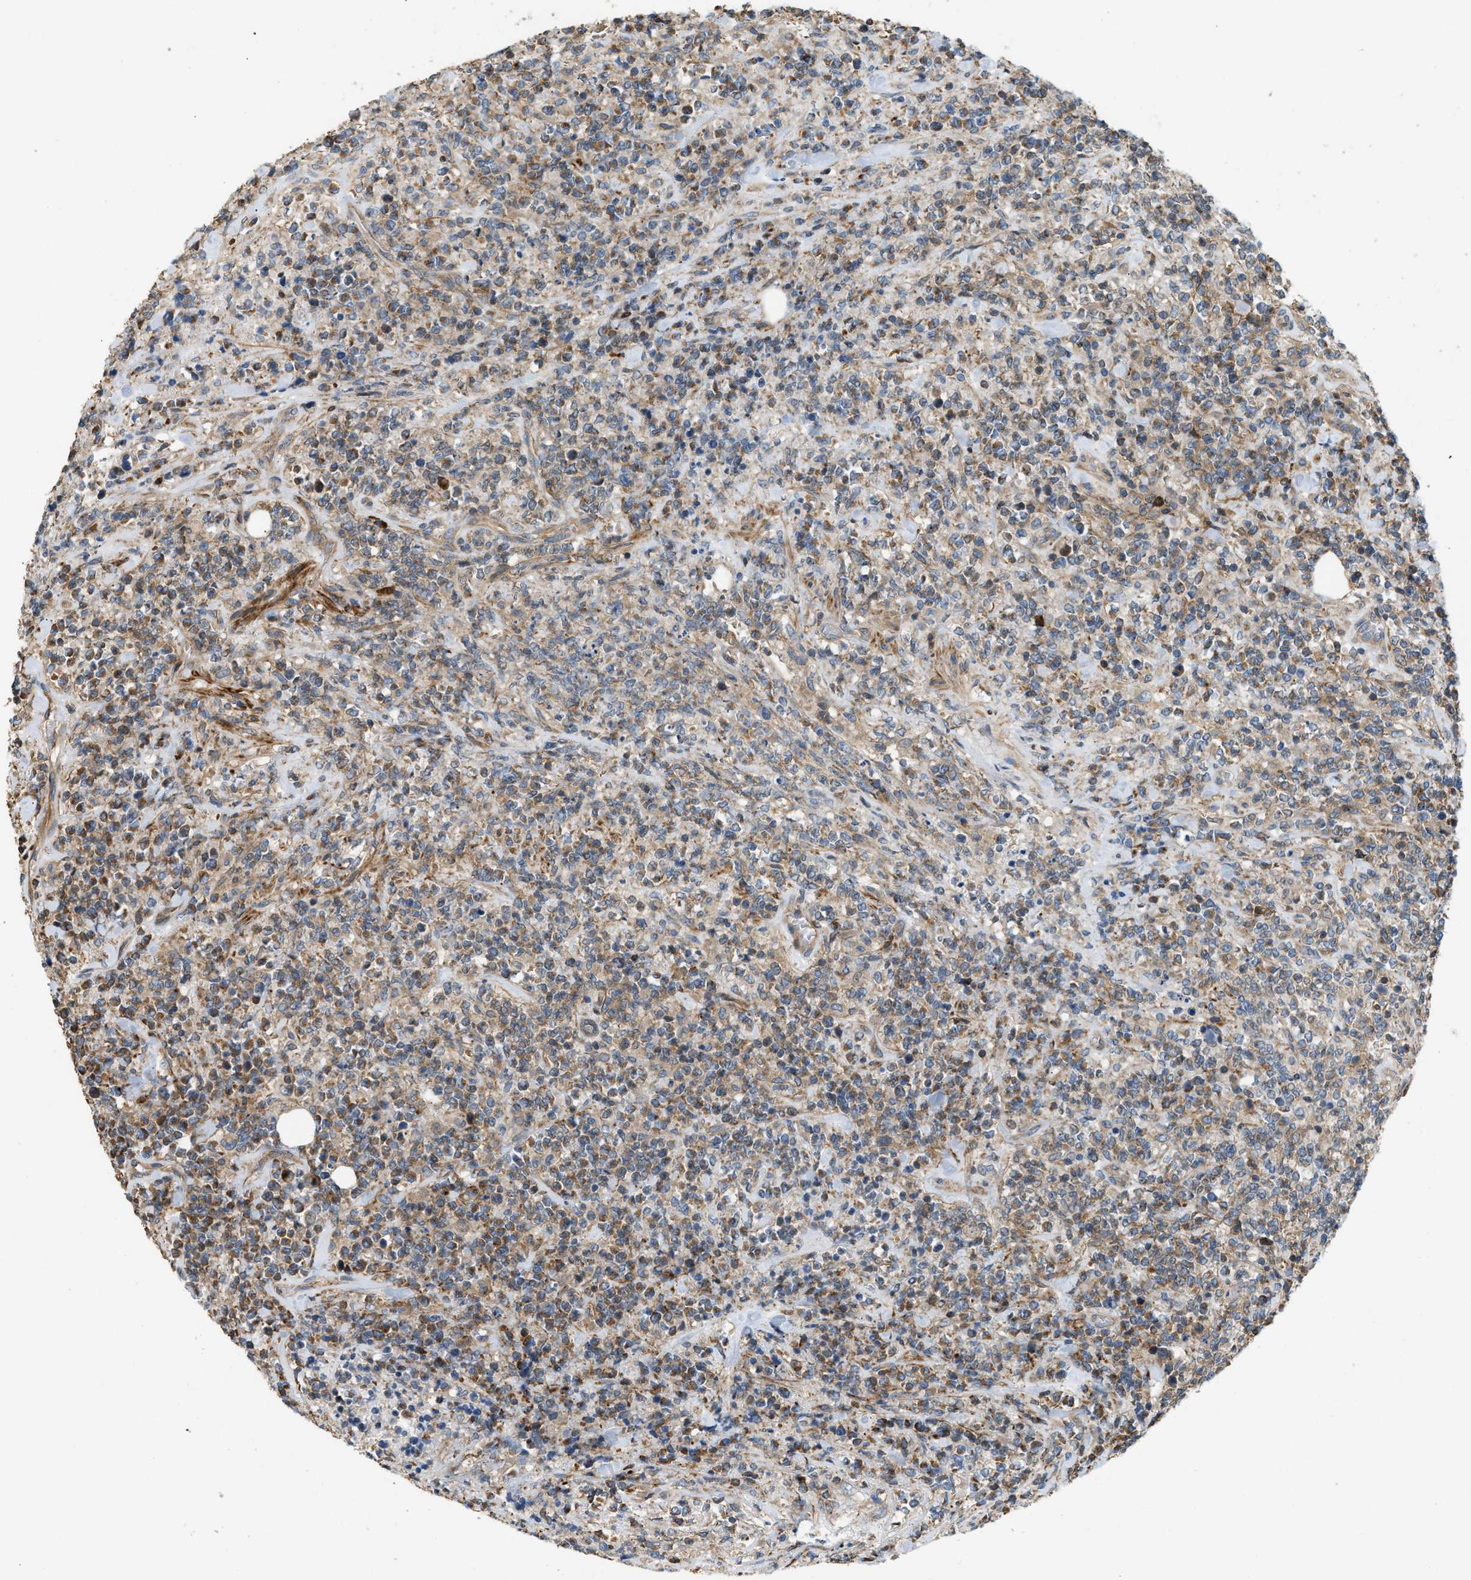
{"staining": {"intensity": "moderate", "quantity": "25%-75%", "location": "cytoplasmic/membranous"}, "tissue": "lymphoma", "cell_type": "Tumor cells", "image_type": "cancer", "snomed": [{"axis": "morphology", "description": "Malignant lymphoma, non-Hodgkin's type, High grade"}, {"axis": "topography", "description": "Soft tissue"}], "caption": "There is medium levels of moderate cytoplasmic/membranous expression in tumor cells of high-grade malignant lymphoma, non-Hodgkin's type, as demonstrated by immunohistochemical staining (brown color).", "gene": "BTN3A2", "patient": {"sex": "male", "age": 18}}